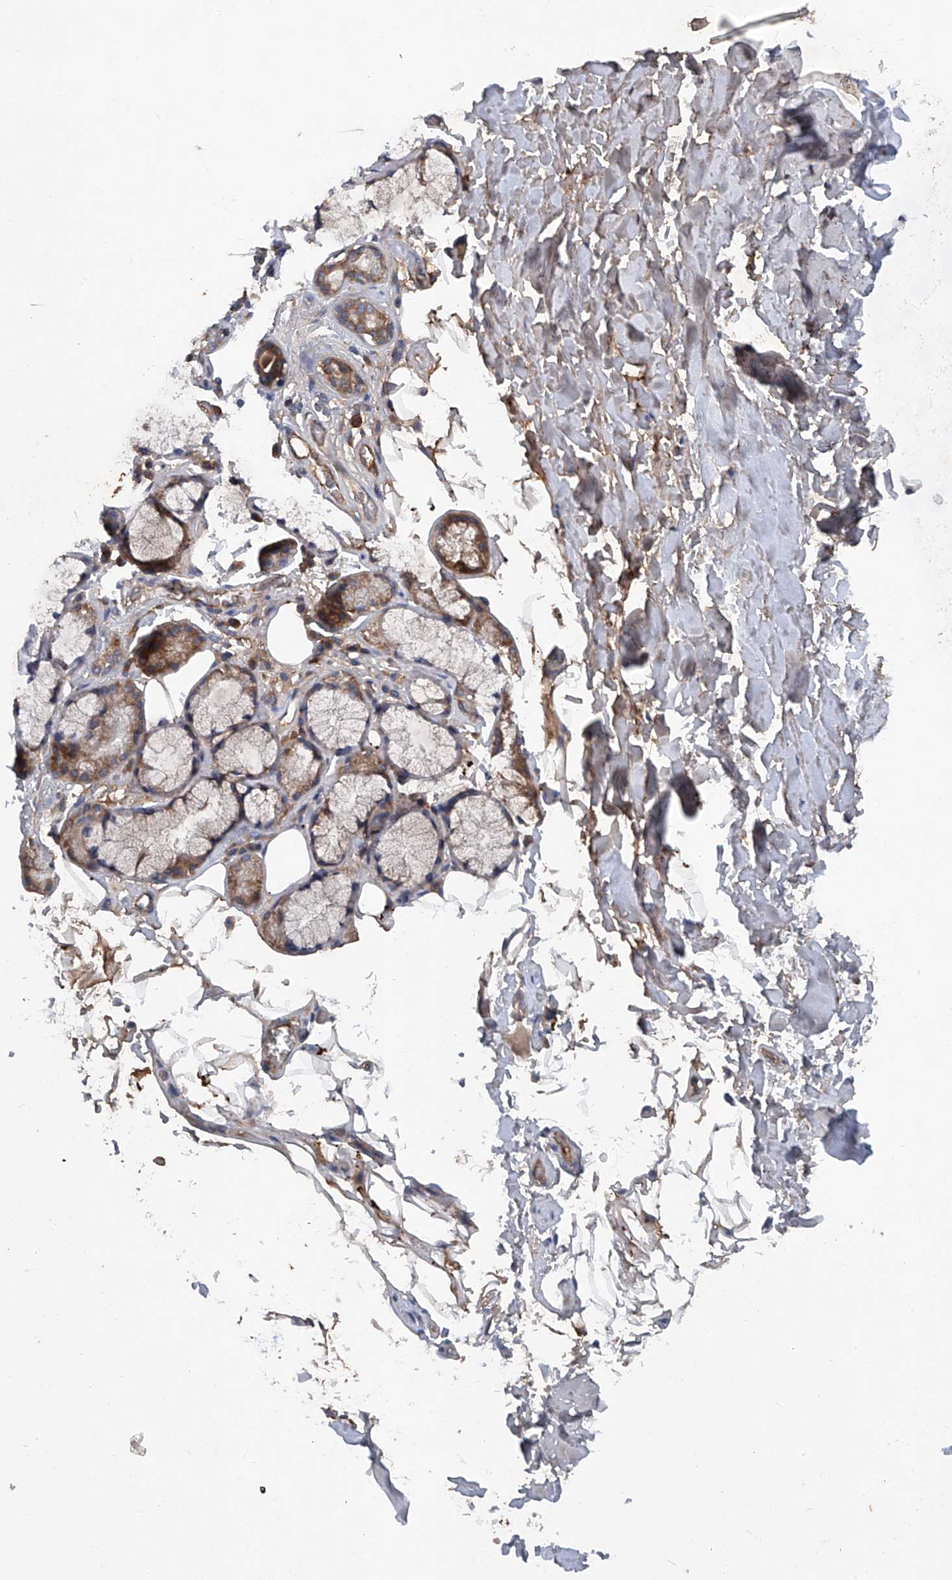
{"staining": {"intensity": "negative", "quantity": "none", "location": "none"}, "tissue": "adipose tissue", "cell_type": "Adipocytes", "image_type": "normal", "snomed": [{"axis": "morphology", "description": "Normal tissue, NOS"}, {"axis": "topography", "description": "Cartilage tissue"}], "caption": "Human adipose tissue stained for a protein using IHC shows no positivity in adipocytes.", "gene": "ASCC3", "patient": {"sex": "female", "age": 63}}